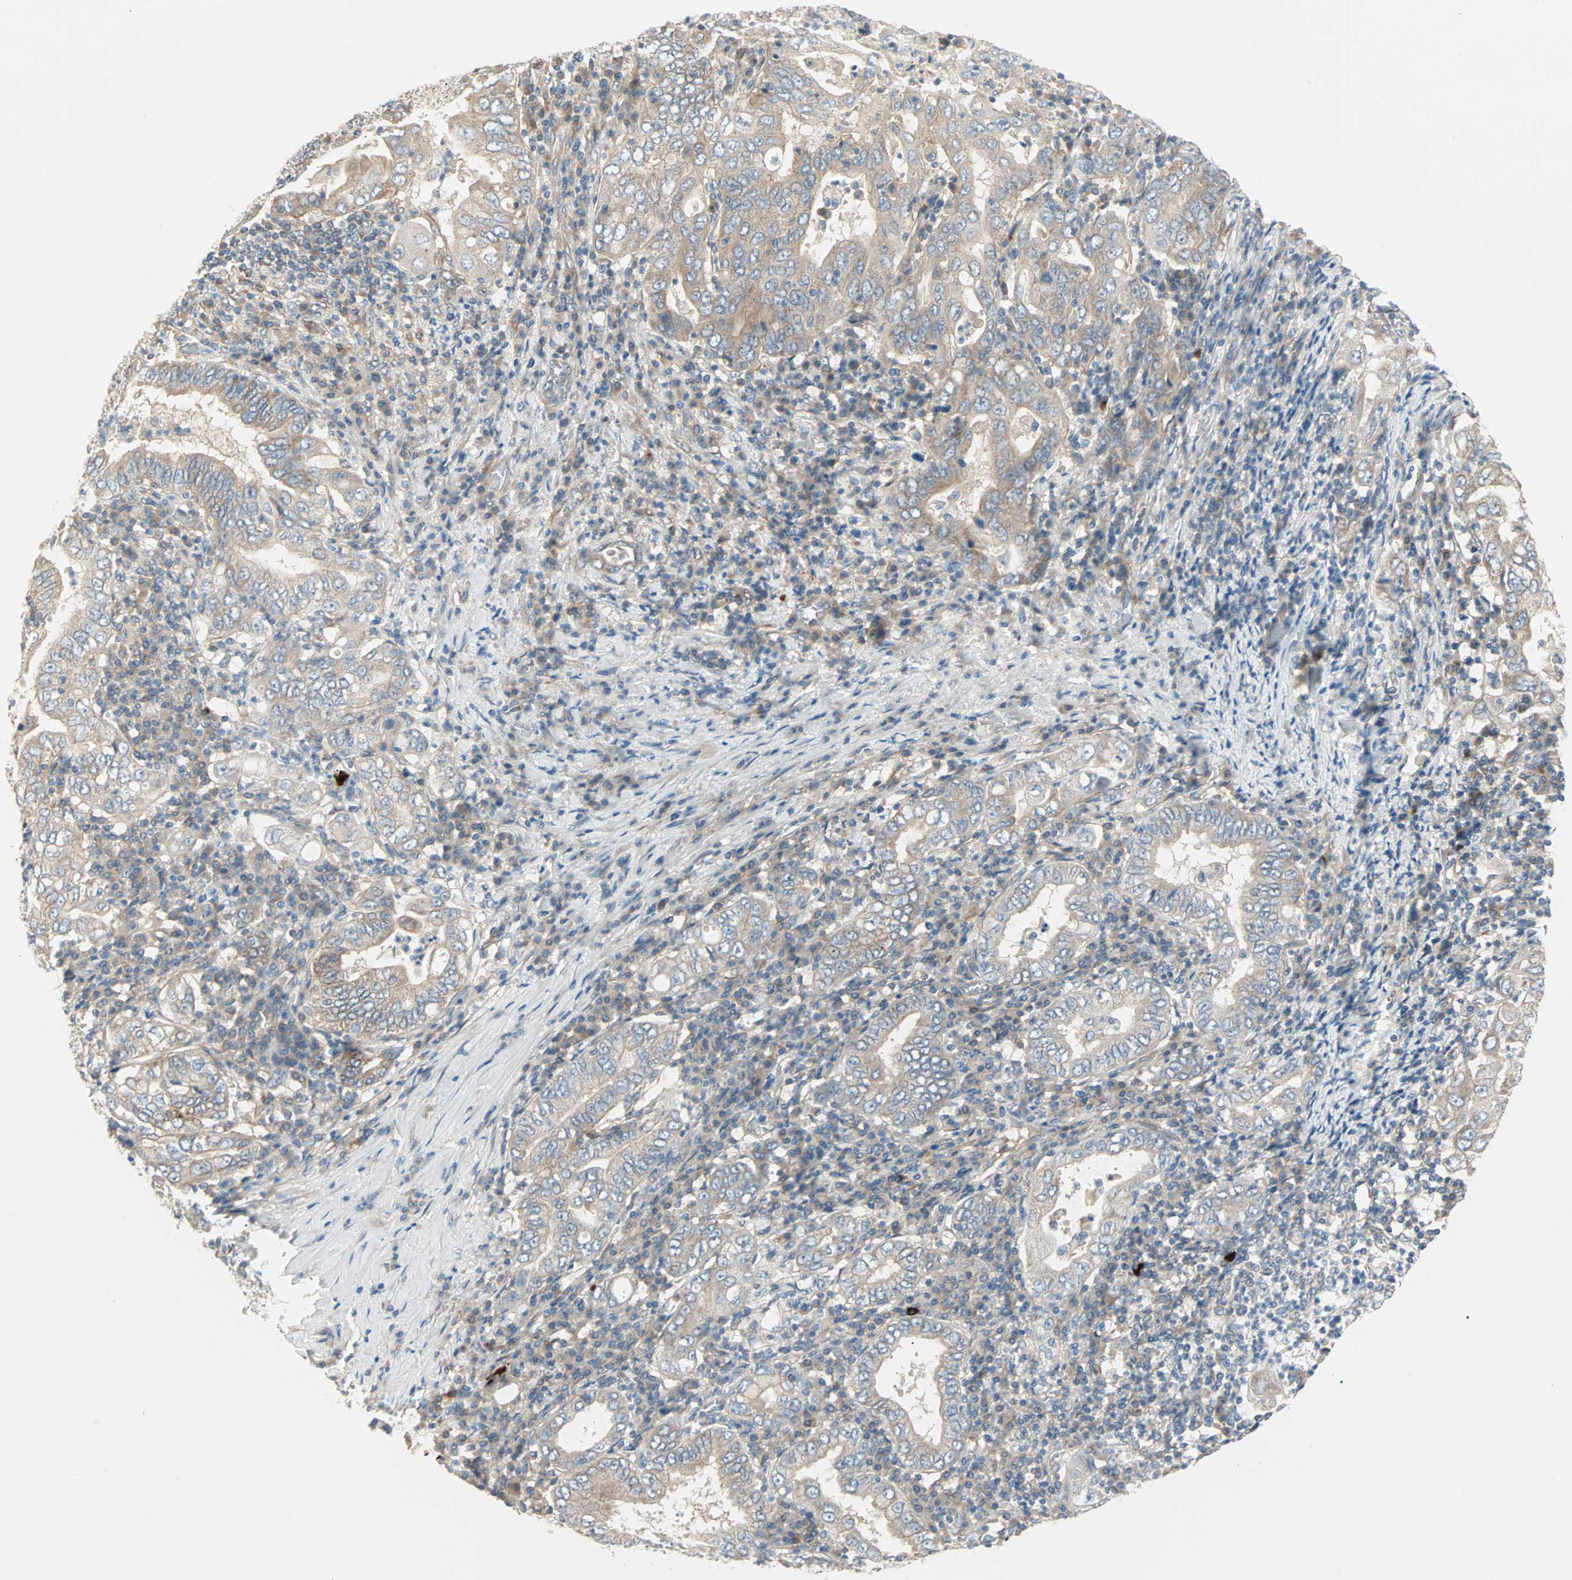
{"staining": {"intensity": "weak", "quantity": ">75%", "location": "cytoplasmic/membranous"}, "tissue": "stomach cancer", "cell_type": "Tumor cells", "image_type": "cancer", "snomed": [{"axis": "morphology", "description": "Normal tissue, NOS"}, {"axis": "morphology", "description": "Adenocarcinoma, NOS"}, {"axis": "topography", "description": "Esophagus"}, {"axis": "topography", "description": "Stomach, upper"}, {"axis": "topography", "description": "Peripheral nerve tissue"}], "caption": "Immunohistochemistry histopathology image of human adenocarcinoma (stomach) stained for a protein (brown), which displays low levels of weak cytoplasmic/membranous staining in about >75% of tumor cells.", "gene": "PDE8A", "patient": {"sex": "male", "age": 62}}